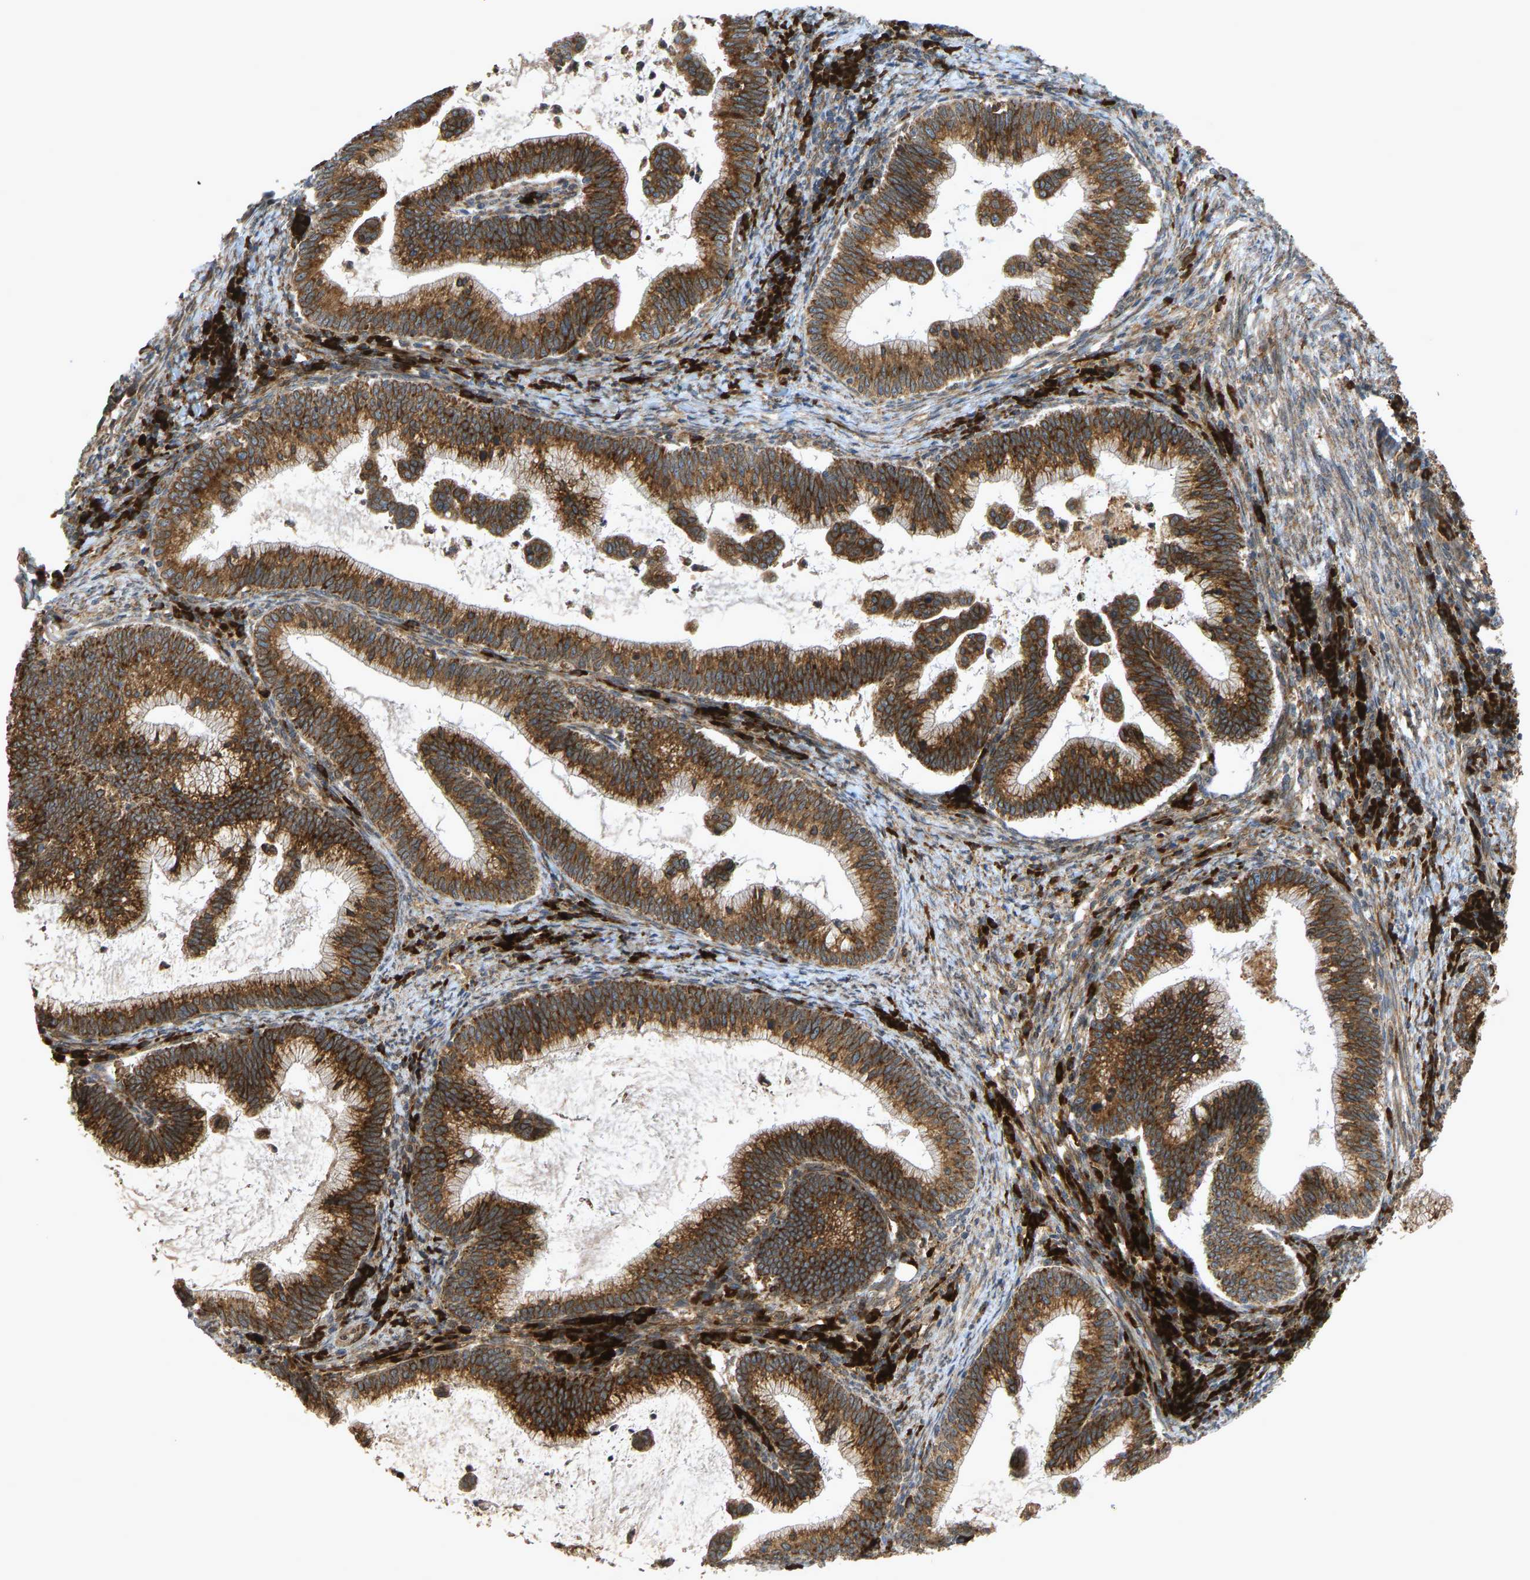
{"staining": {"intensity": "strong", "quantity": ">75%", "location": "cytoplasmic/membranous"}, "tissue": "cervical cancer", "cell_type": "Tumor cells", "image_type": "cancer", "snomed": [{"axis": "morphology", "description": "Adenocarcinoma, NOS"}, {"axis": "topography", "description": "Cervix"}], "caption": "Immunohistochemical staining of human cervical cancer (adenocarcinoma) exhibits high levels of strong cytoplasmic/membranous protein expression in about >75% of tumor cells.", "gene": "RPN2", "patient": {"sex": "female", "age": 36}}